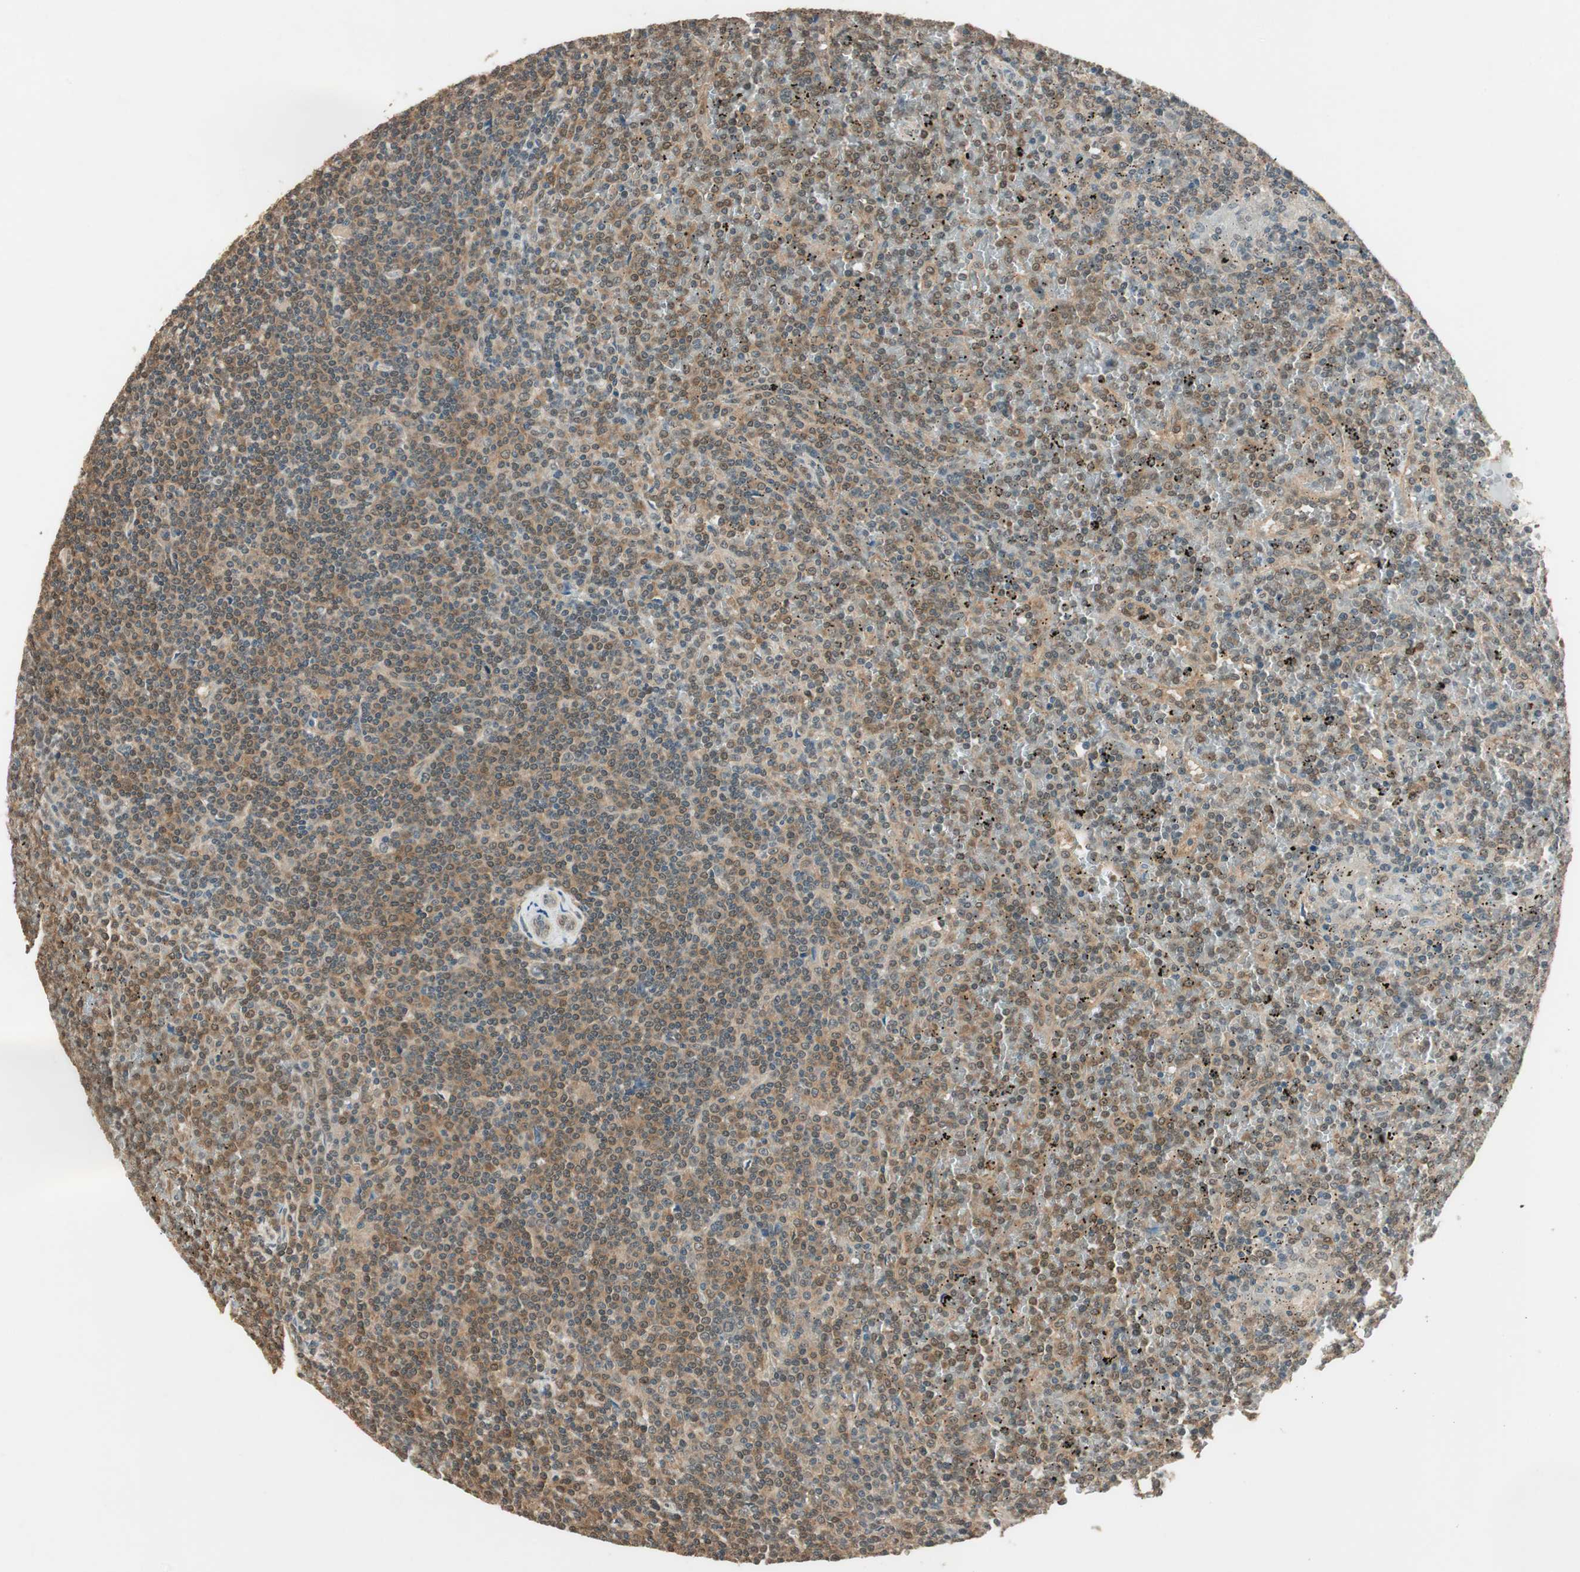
{"staining": {"intensity": "moderate", "quantity": "25%-75%", "location": "cytoplasmic/membranous"}, "tissue": "lymphoma", "cell_type": "Tumor cells", "image_type": "cancer", "snomed": [{"axis": "morphology", "description": "Malignant lymphoma, non-Hodgkin's type, Low grade"}, {"axis": "topography", "description": "Spleen"}], "caption": "A micrograph showing moderate cytoplasmic/membranous expression in about 25%-75% of tumor cells in lymphoma, as visualized by brown immunohistochemical staining.", "gene": "USP5", "patient": {"sex": "female", "age": 19}}